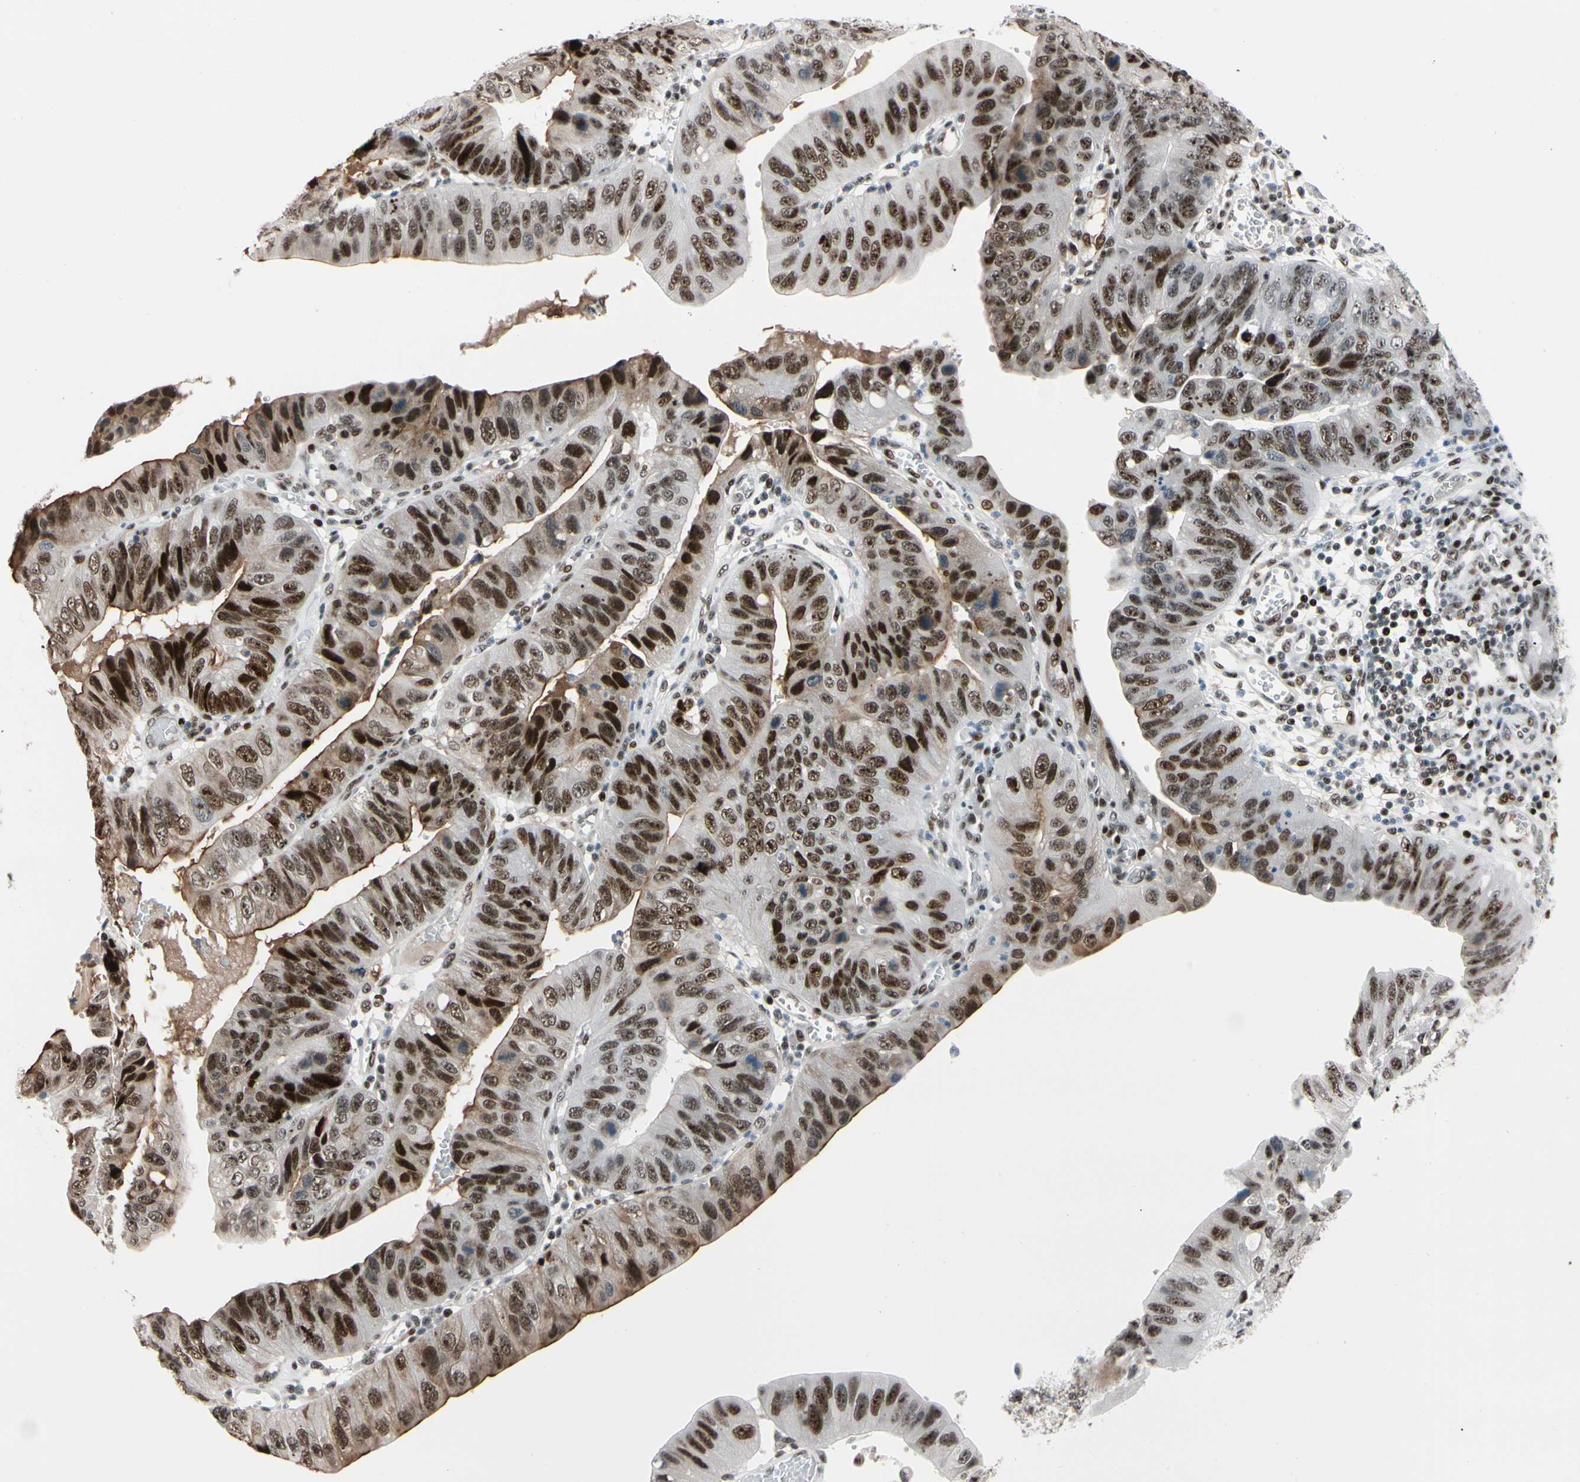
{"staining": {"intensity": "strong", "quantity": ">75%", "location": "nuclear"}, "tissue": "stomach cancer", "cell_type": "Tumor cells", "image_type": "cancer", "snomed": [{"axis": "morphology", "description": "Adenocarcinoma, NOS"}, {"axis": "topography", "description": "Stomach"}], "caption": "Stomach cancer was stained to show a protein in brown. There is high levels of strong nuclear positivity in about >75% of tumor cells.", "gene": "FOXO3", "patient": {"sex": "male", "age": 59}}